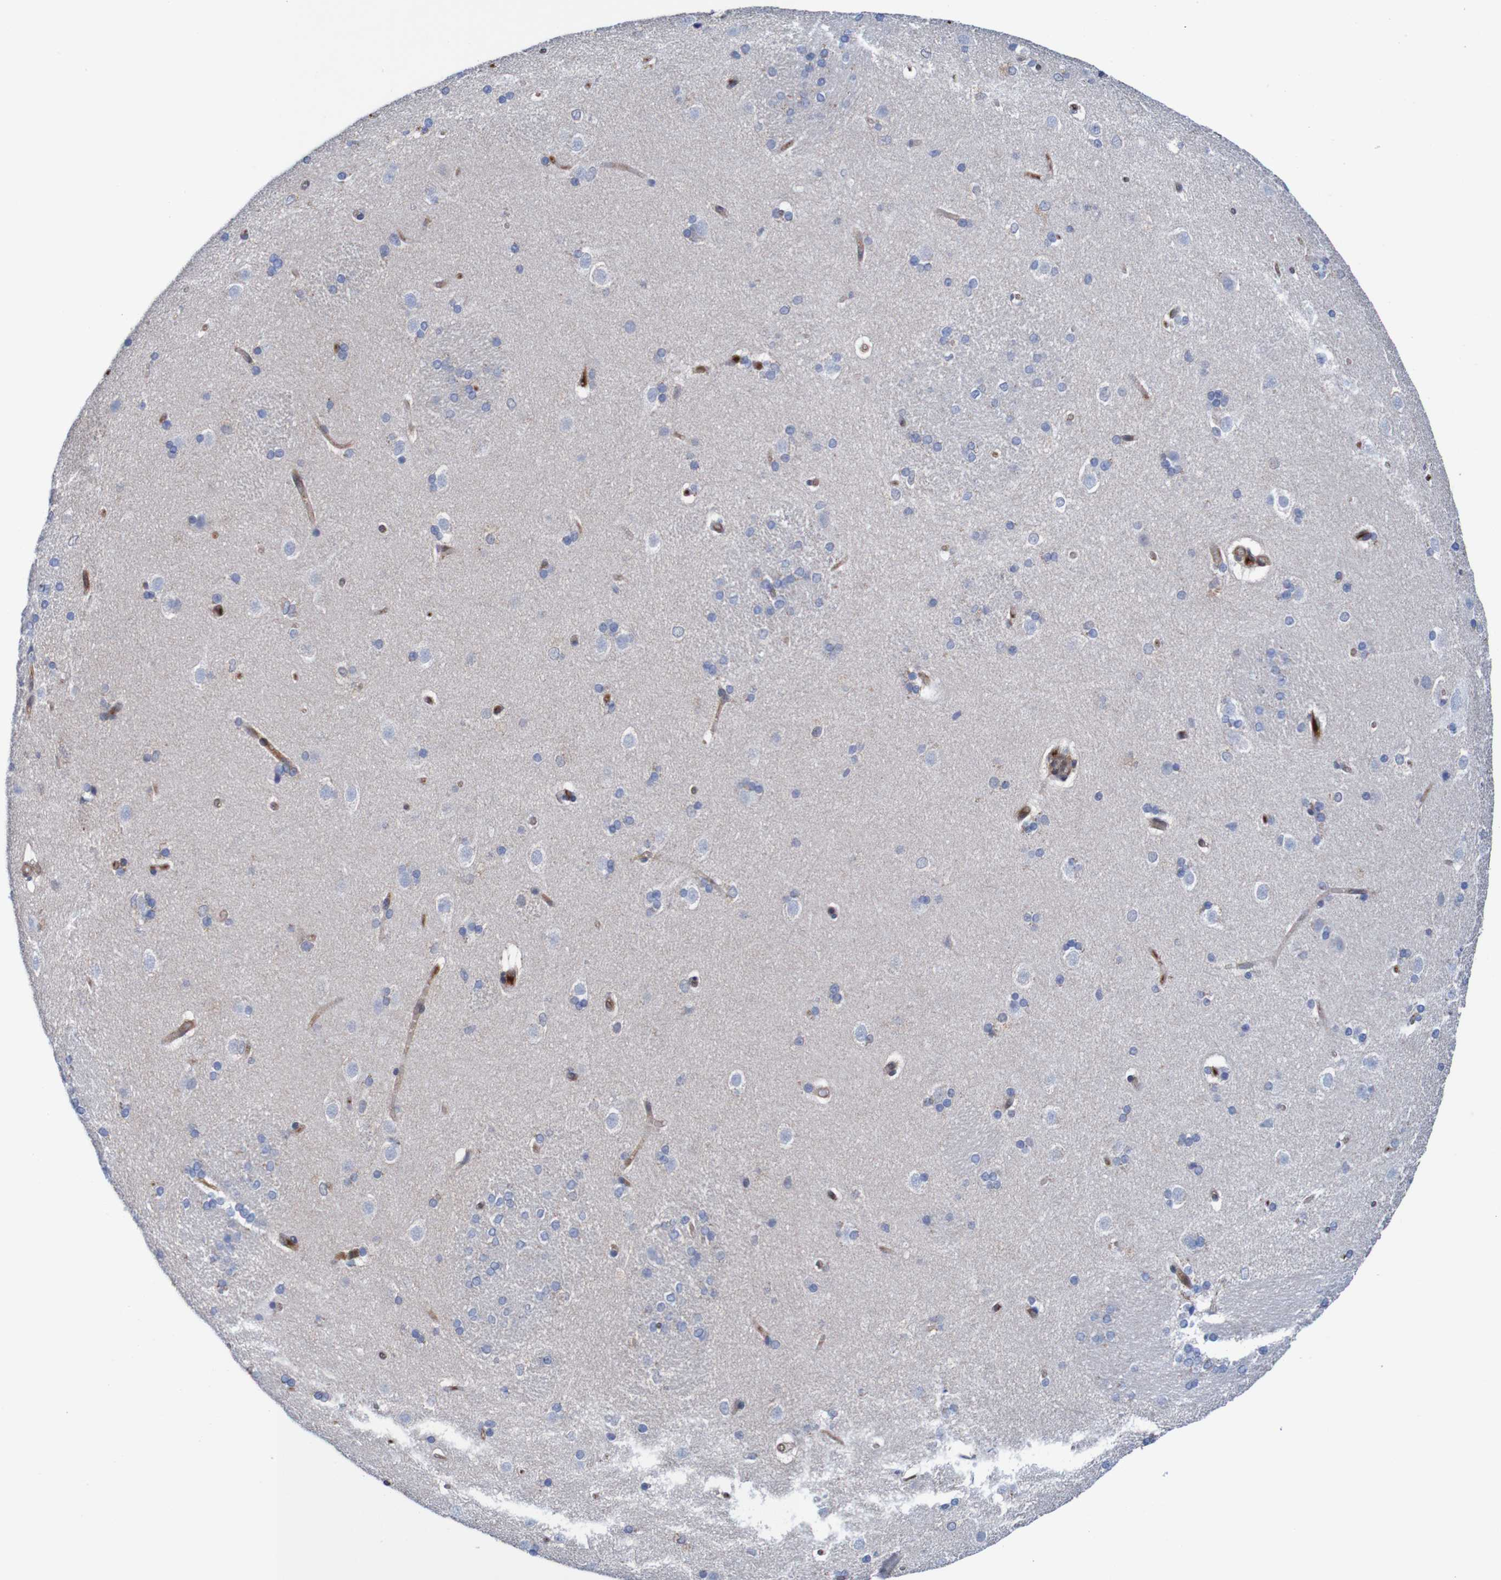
{"staining": {"intensity": "negative", "quantity": "none", "location": "none"}, "tissue": "caudate", "cell_type": "Glial cells", "image_type": "normal", "snomed": [{"axis": "morphology", "description": "Normal tissue, NOS"}, {"axis": "topography", "description": "Lateral ventricle wall"}], "caption": "Photomicrograph shows no significant protein positivity in glial cells of unremarkable caudate.", "gene": "RIGI", "patient": {"sex": "female", "age": 19}}